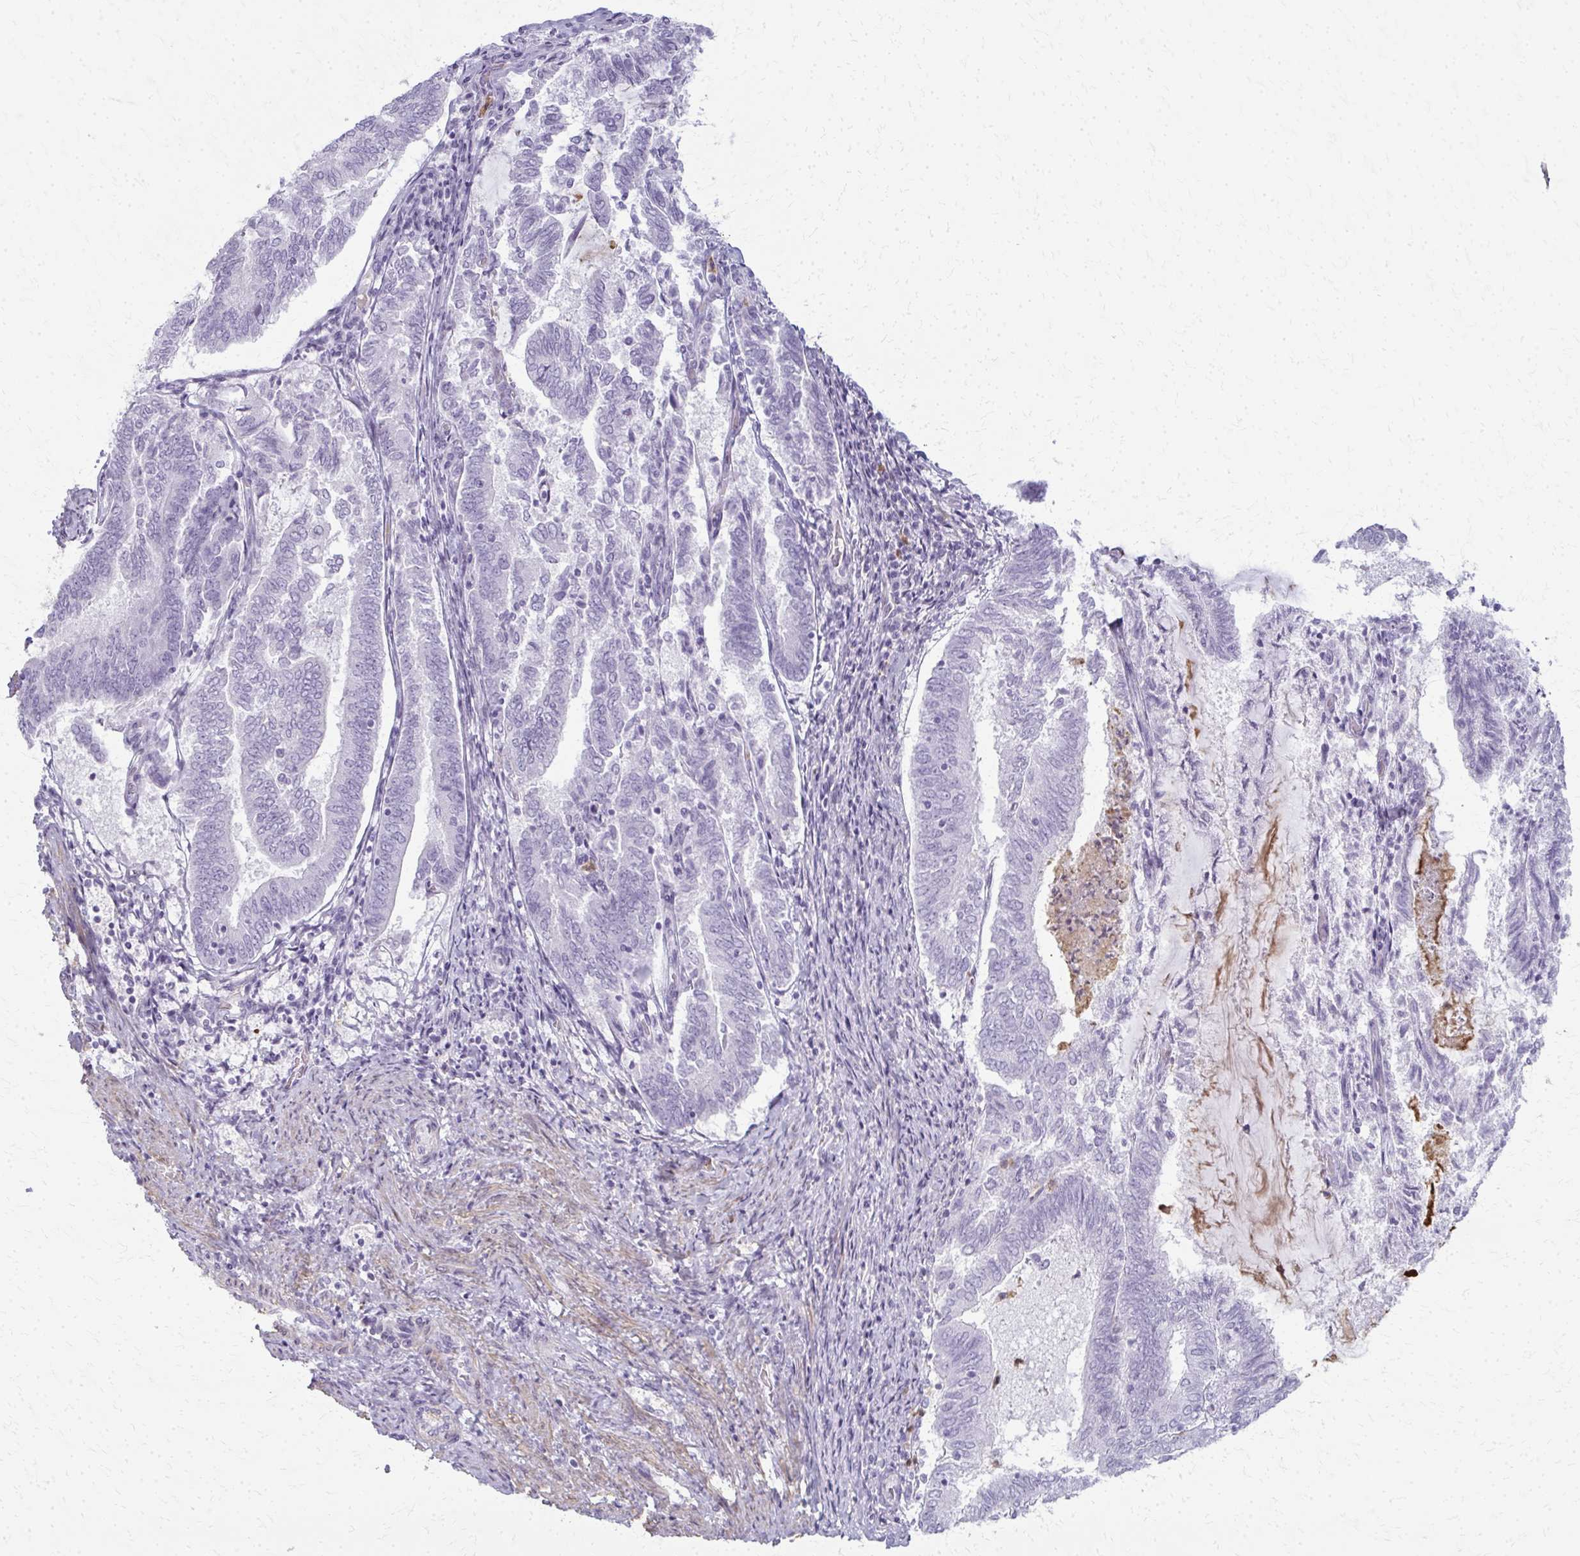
{"staining": {"intensity": "negative", "quantity": "none", "location": "none"}, "tissue": "endometrial cancer", "cell_type": "Tumor cells", "image_type": "cancer", "snomed": [{"axis": "morphology", "description": "Adenocarcinoma, NOS"}, {"axis": "topography", "description": "Endometrium"}], "caption": "High magnification brightfield microscopy of endometrial cancer stained with DAB (brown) and counterstained with hematoxylin (blue): tumor cells show no significant staining. (Stains: DAB IHC with hematoxylin counter stain, Microscopy: brightfield microscopy at high magnification).", "gene": "CA3", "patient": {"sex": "female", "age": 80}}